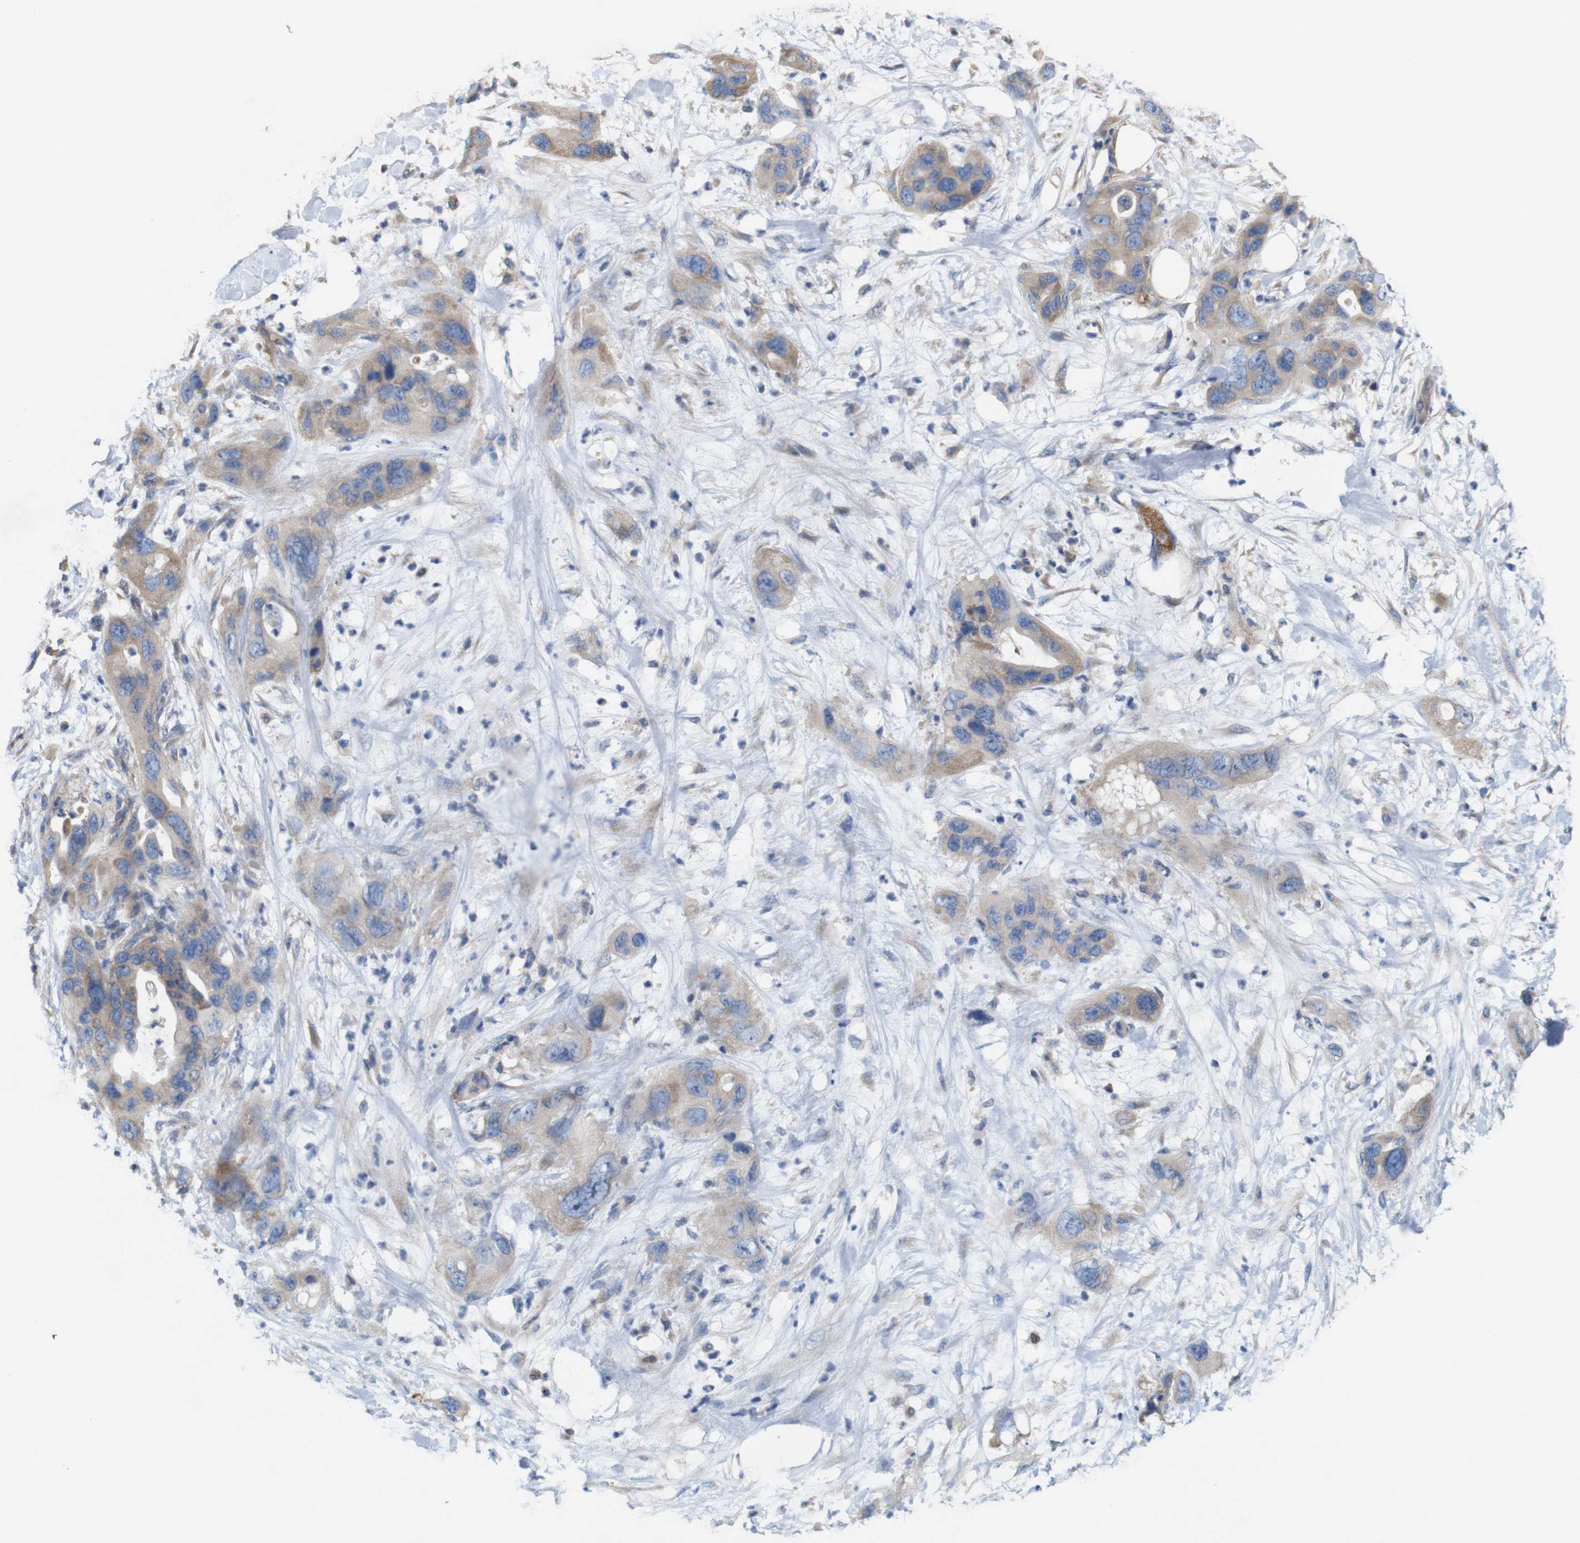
{"staining": {"intensity": "weak", "quantity": ">75%", "location": "cytoplasmic/membranous"}, "tissue": "pancreatic cancer", "cell_type": "Tumor cells", "image_type": "cancer", "snomed": [{"axis": "morphology", "description": "Adenocarcinoma, NOS"}, {"axis": "topography", "description": "Pancreas"}], "caption": "IHC photomicrograph of adenocarcinoma (pancreatic) stained for a protein (brown), which shows low levels of weak cytoplasmic/membranous expression in approximately >75% of tumor cells.", "gene": "MYEOV", "patient": {"sex": "female", "age": 71}}